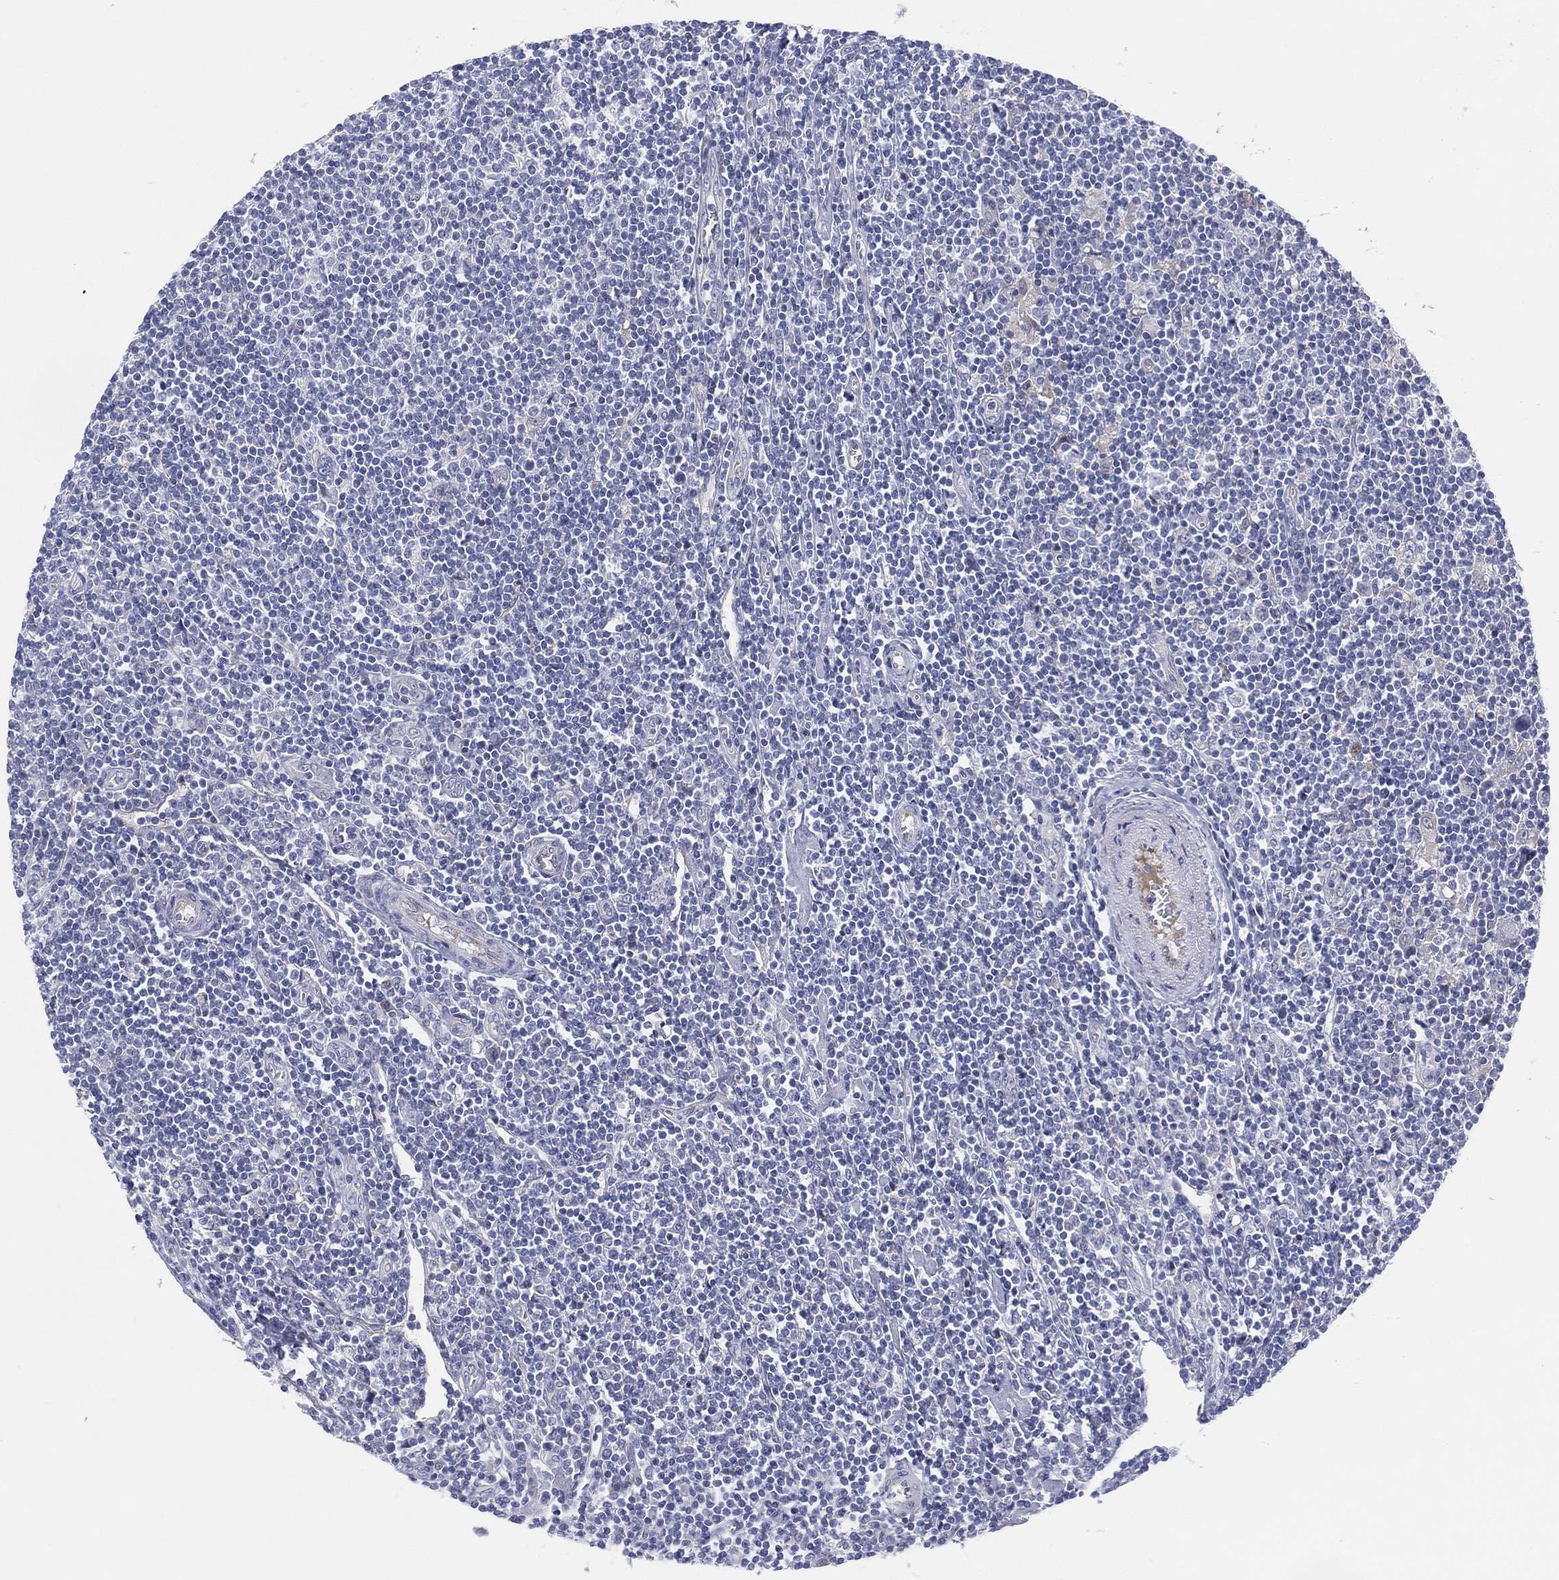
{"staining": {"intensity": "negative", "quantity": "none", "location": "none"}, "tissue": "lymphoma", "cell_type": "Tumor cells", "image_type": "cancer", "snomed": [{"axis": "morphology", "description": "Hodgkin's disease, NOS"}, {"axis": "topography", "description": "Lymph node"}], "caption": "A histopathology image of human Hodgkin's disease is negative for staining in tumor cells. (Immunohistochemistry, brightfield microscopy, high magnification).", "gene": "MLF1", "patient": {"sex": "male", "age": 40}}